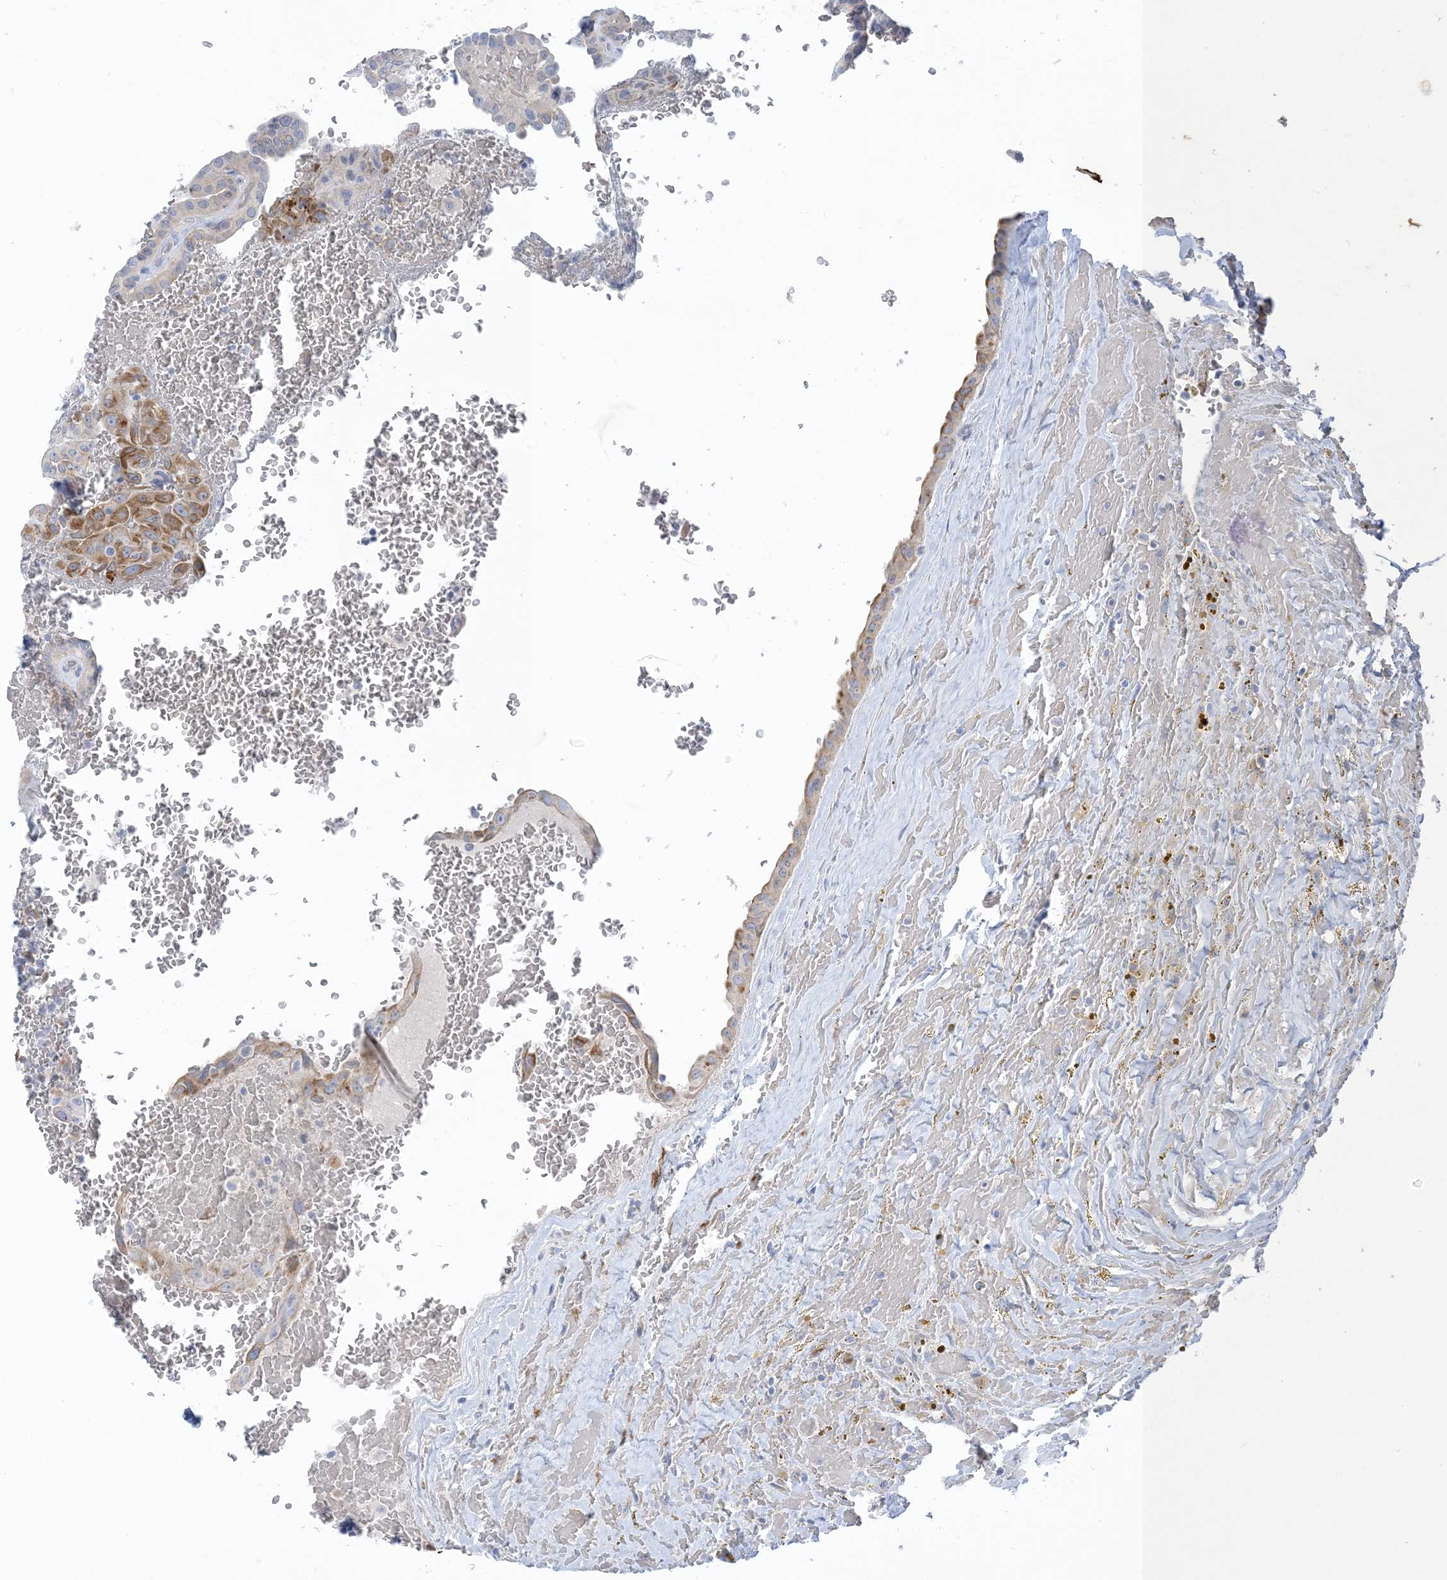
{"staining": {"intensity": "moderate", "quantity": "<25%", "location": "cytoplasmic/membranous"}, "tissue": "thyroid cancer", "cell_type": "Tumor cells", "image_type": "cancer", "snomed": [{"axis": "morphology", "description": "Papillary adenocarcinoma, NOS"}, {"axis": "topography", "description": "Thyroid gland"}], "caption": "DAB immunohistochemical staining of thyroid cancer (papillary adenocarcinoma) displays moderate cytoplasmic/membranous protein expression in about <25% of tumor cells.", "gene": "XIRP2", "patient": {"sex": "male", "age": 77}}